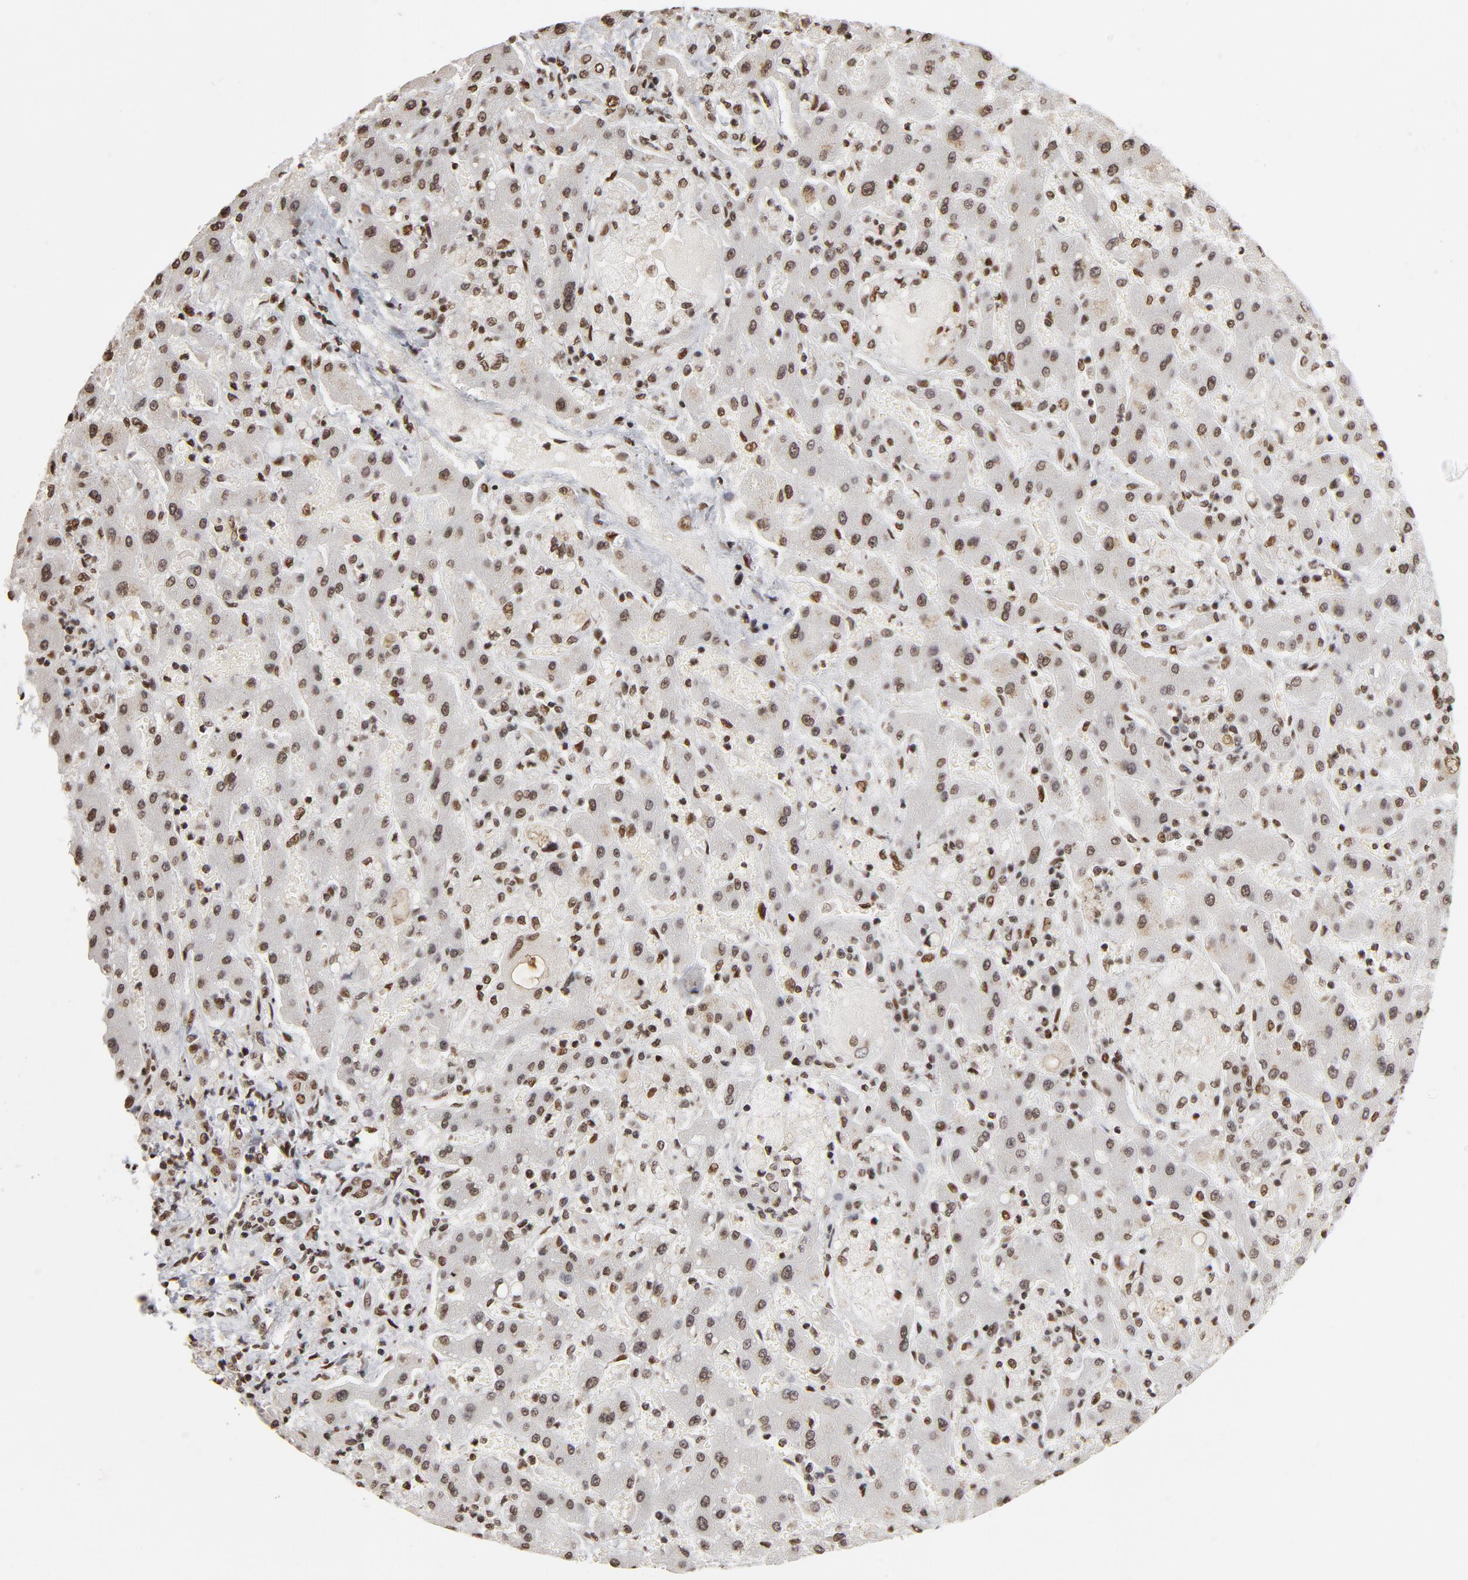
{"staining": {"intensity": "moderate", "quantity": ">75%", "location": "nuclear"}, "tissue": "liver cancer", "cell_type": "Tumor cells", "image_type": "cancer", "snomed": [{"axis": "morphology", "description": "Cholangiocarcinoma"}, {"axis": "topography", "description": "Liver"}], "caption": "The immunohistochemical stain shows moderate nuclear expression in tumor cells of liver cancer tissue.", "gene": "TP53BP1", "patient": {"sex": "male", "age": 50}}